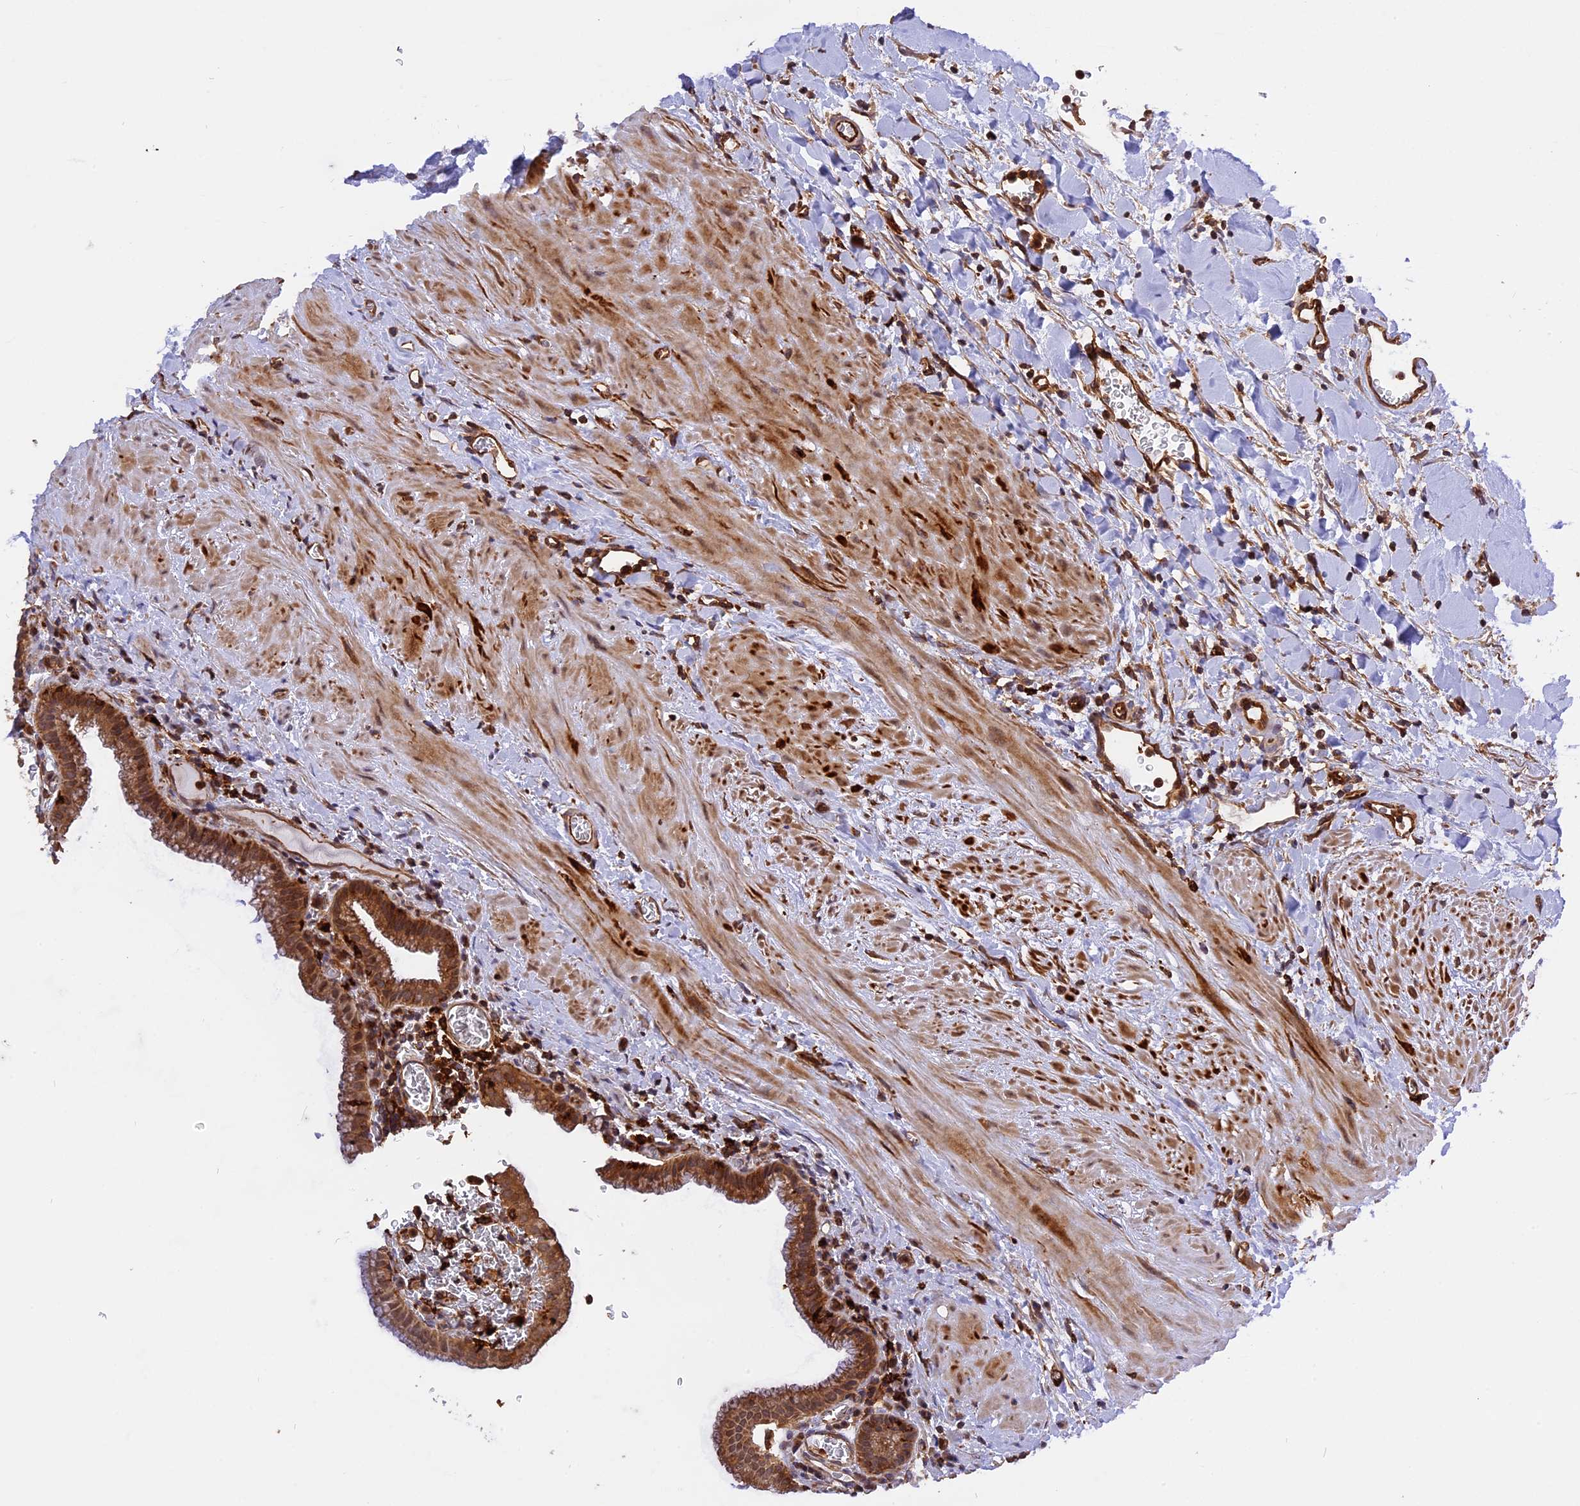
{"staining": {"intensity": "strong", "quantity": ">75%", "location": "cytoplasmic/membranous"}, "tissue": "gallbladder", "cell_type": "Glandular cells", "image_type": "normal", "snomed": [{"axis": "morphology", "description": "Normal tissue, NOS"}, {"axis": "topography", "description": "Gallbladder"}], "caption": "Immunohistochemical staining of normal gallbladder displays strong cytoplasmic/membranous protein expression in about >75% of glandular cells.", "gene": "C5orf22", "patient": {"sex": "male", "age": 78}}